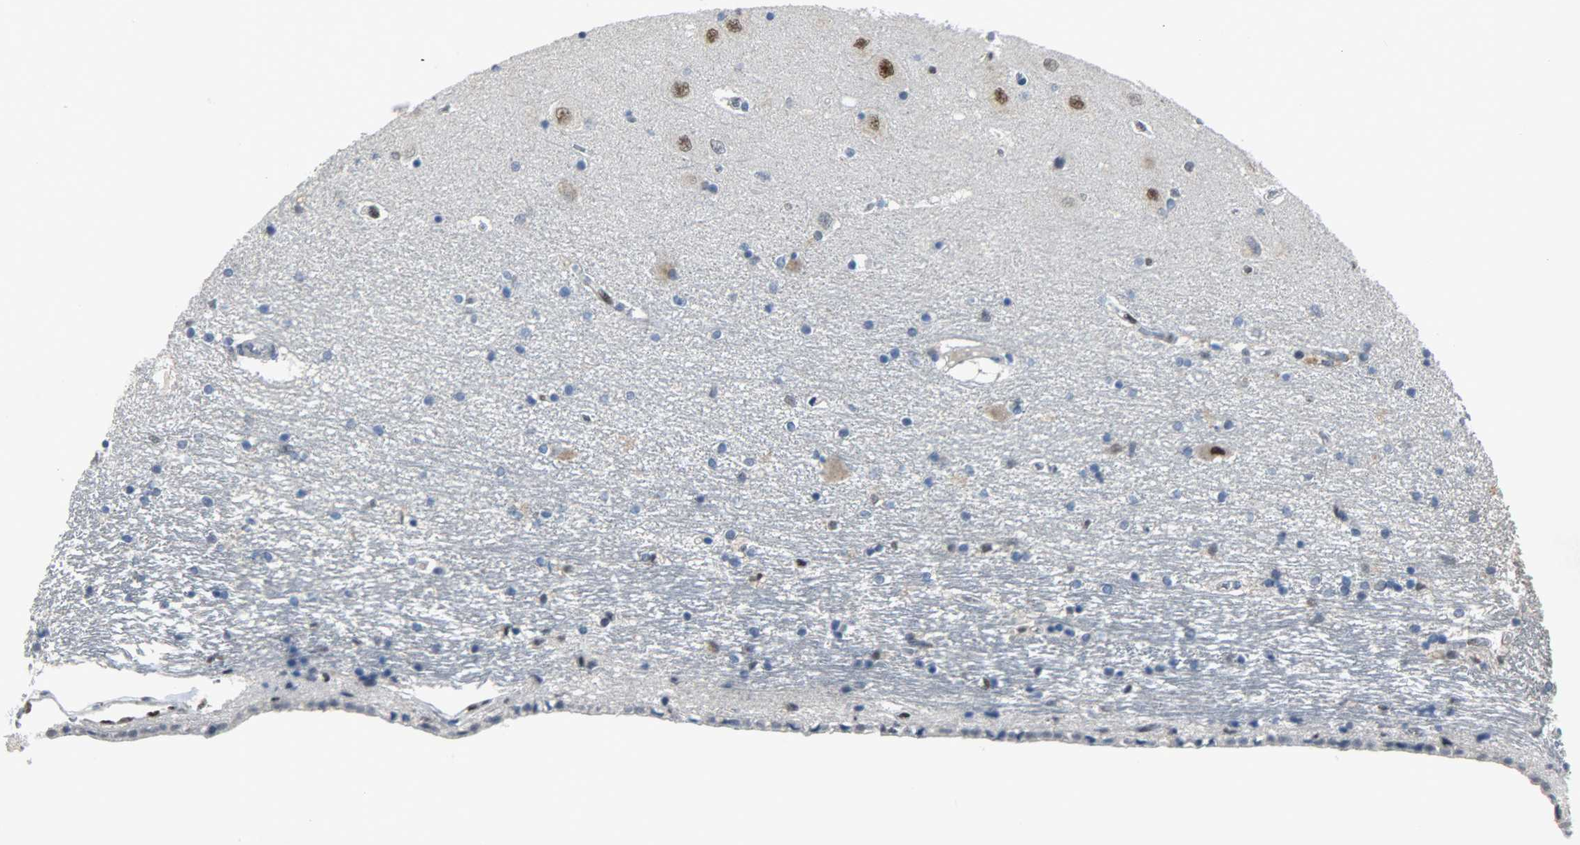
{"staining": {"intensity": "negative", "quantity": "none", "location": "none"}, "tissue": "hippocampus", "cell_type": "Glial cells", "image_type": "normal", "snomed": [{"axis": "morphology", "description": "Normal tissue, NOS"}, {"axis": "topography", "description": "Hippocampus"}], "caption": "There is no significant expression in glial cells of hippocampus. (Immunohistochemistry, brightfield microscopy, high magnification).", "gene": "PPARG", "patient": {"sex": "female", "age": 54}}